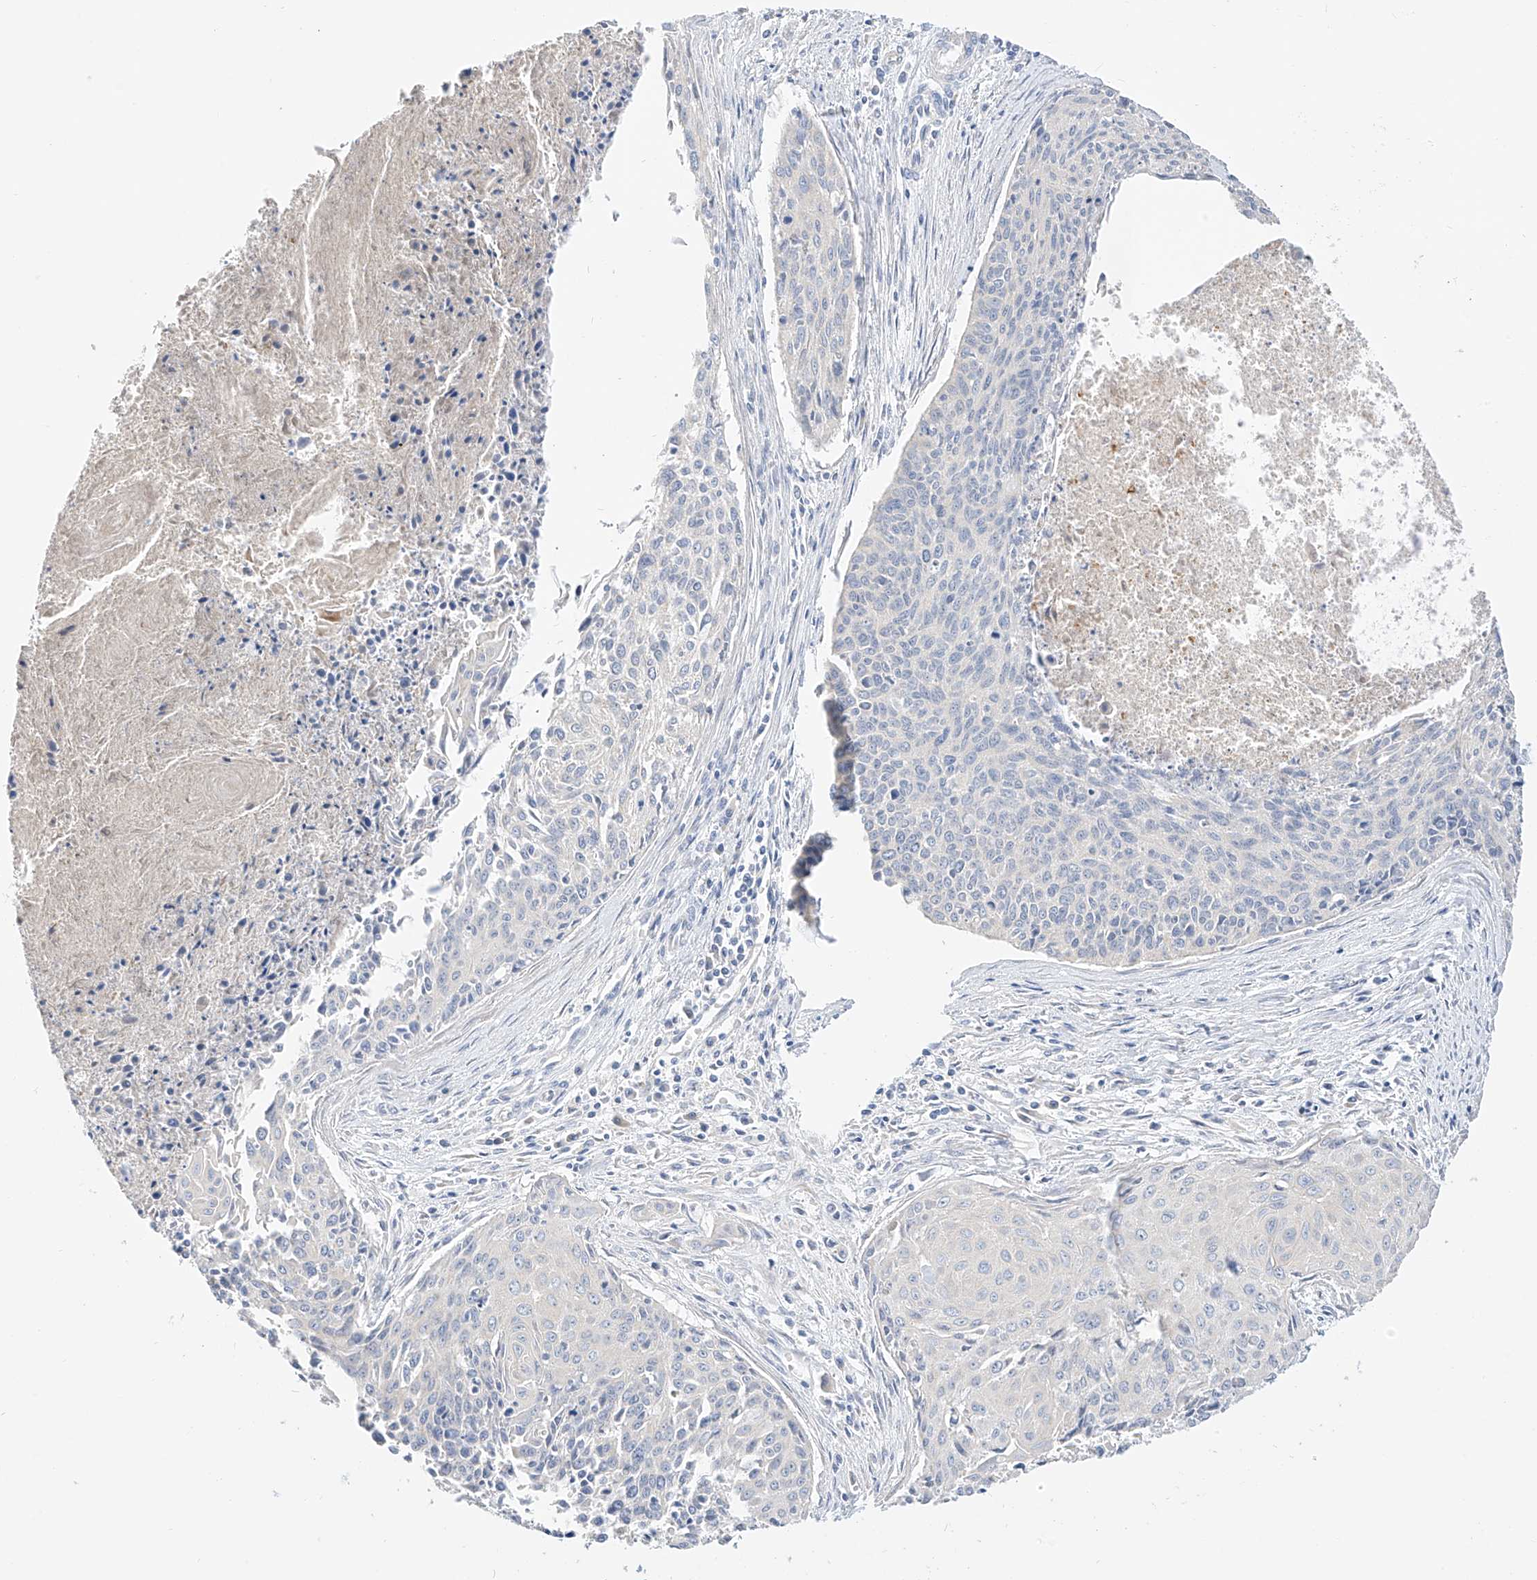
{"staining": {"intensity": "negative", "quantity": "none", "location": "none"}, "tissue": "cervical cancer", "cell_type": "Tumor cells", "image_type": "cancer", "snomed": [{"axis": "morphology", "description": "Squamous cell carcinoma, NOS"}, {"axis": "topography", "description": "Cervix"}], "caption": "DAB immunohistochemical staining of cervical cancer shows no significant staining in tumor cells.", "gene": "RASA2", "patient": {"sex": "female", "age": 55}}